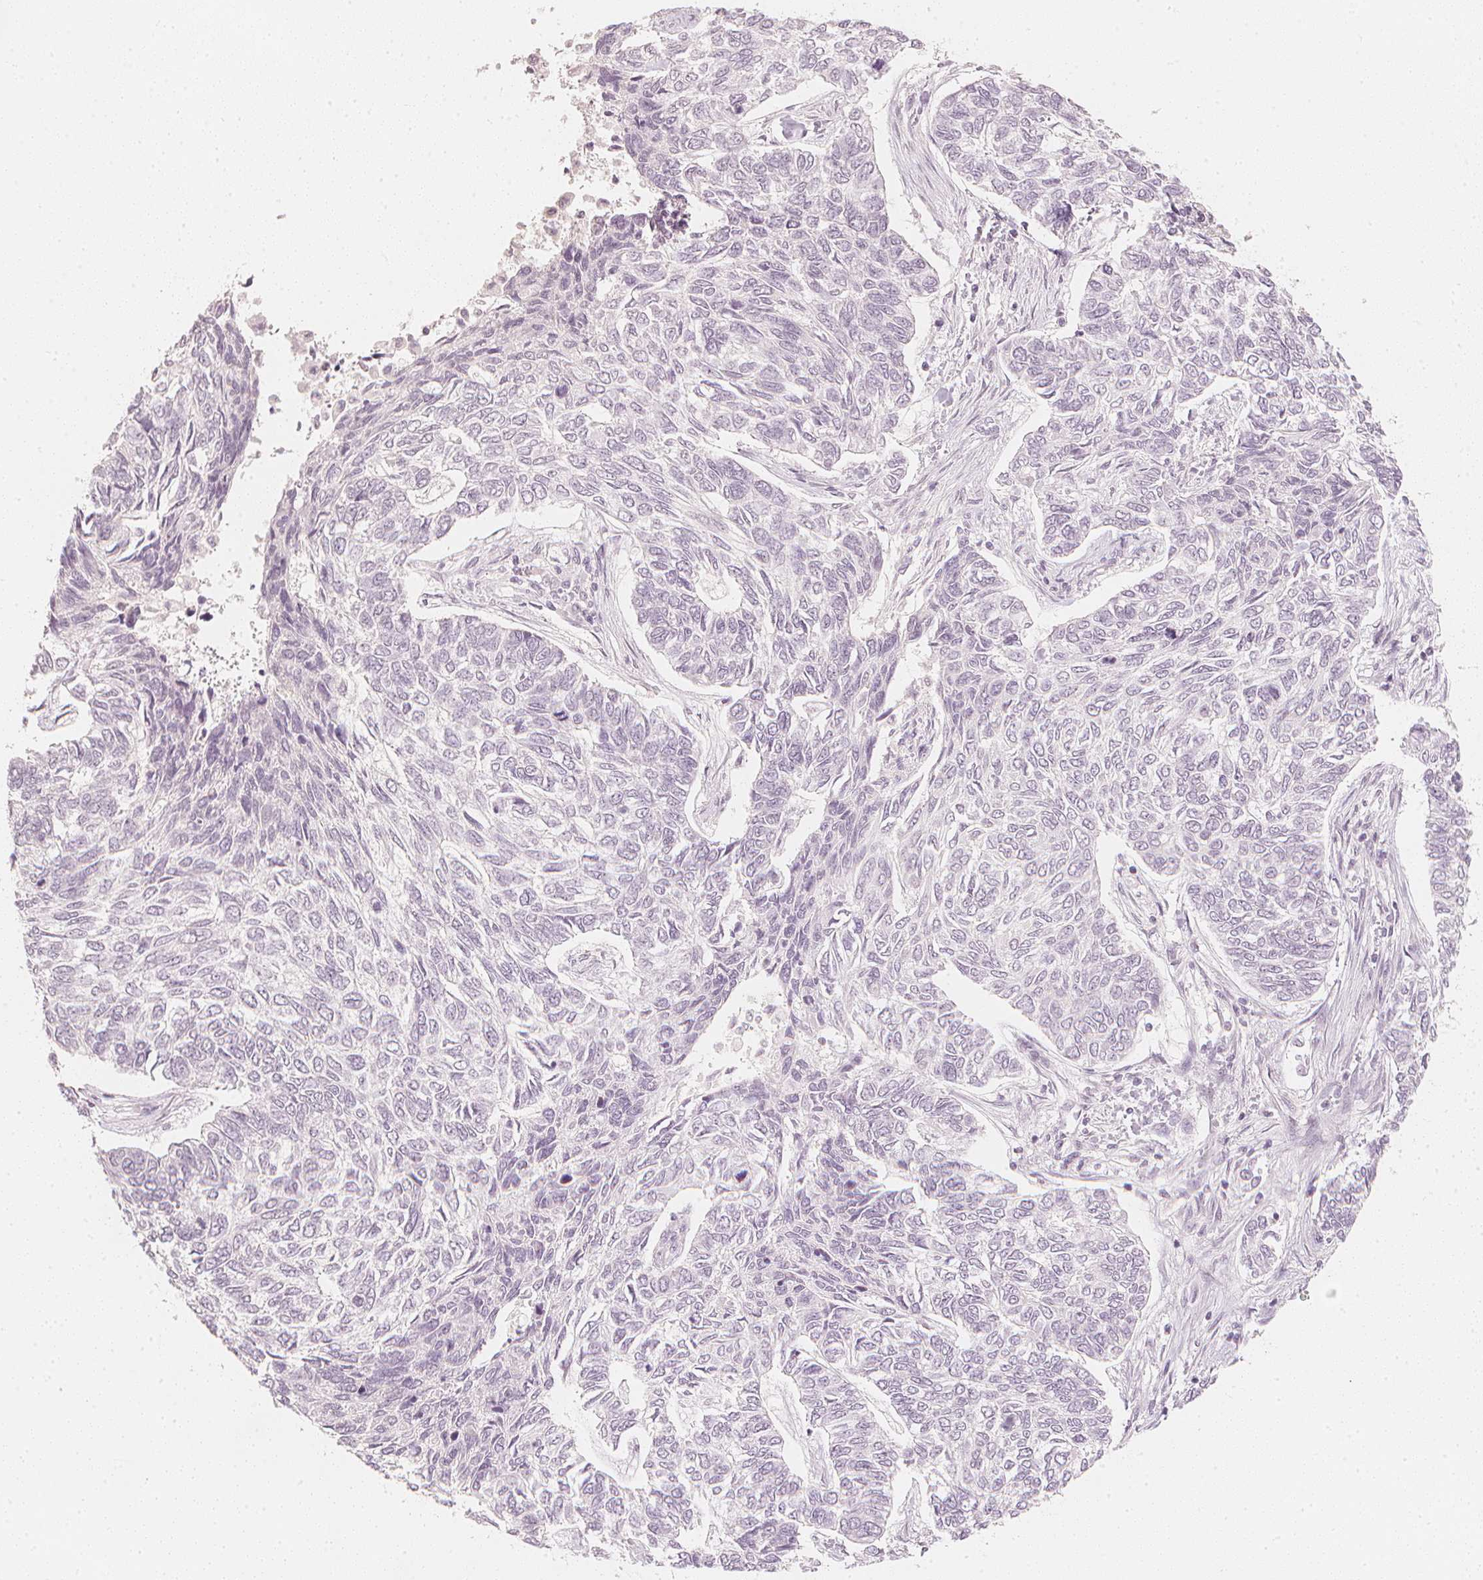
{"staining": {"intensity": "negative", "quantity": "none", "location": "none"}, "tissue": "skin cancer", "cell_type": "Tumor cells", "image_type": "cancer", "snomed": [{"axis": "morphology", "description": "Basal cell carcinoma"}, {"axis": "topography", "description": "Skin"}], "caption": "IHC of human skin cancer demonstrates no staining in tumor cells. Brightfield microscopy of IHC stained with DAB (brown) and hematoxylin (blue), captured at high magnification.", "gene": "CALB1", "patient": {"sex": "female", "age": 65}}